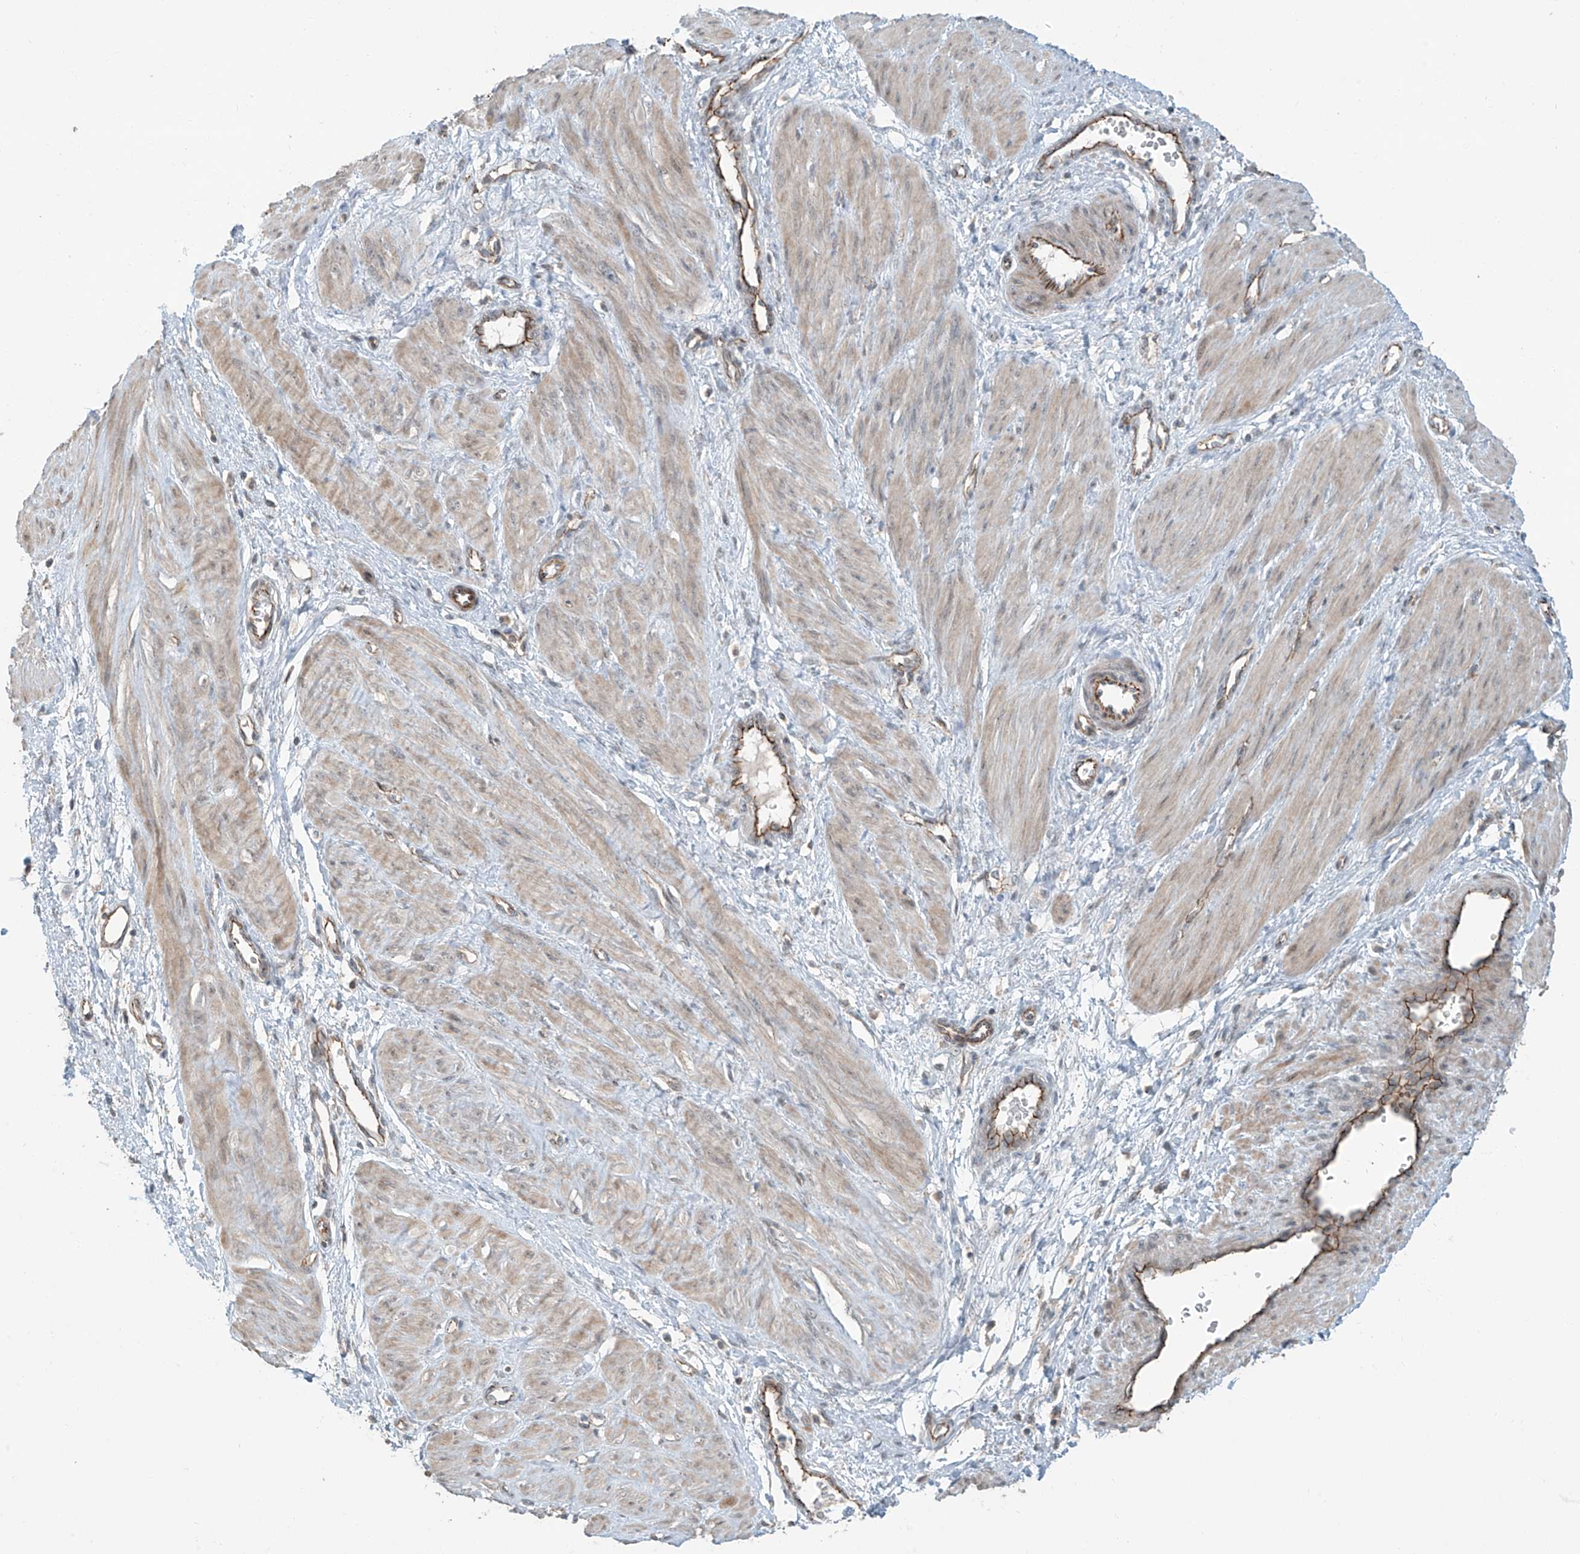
{"staining": {"intensity": "weak", "quantity": ">75%", "location": "cytoplasmic/membranous,nuclear"}, "tissue": "smooth muscle", "cell_type": "Smooth muscle cells", "image_type": "normal", "snomed": [{"axis": "morphology", "description": "Normal tissue, NOS"}, {"axis": "topography", "description": "Endometrium"}], "caption": "About >75% of smooth muscle cells in normal smooth muscle demonstrate weak cytoplasmic/membranous,nuclear protein staining as visualized by brown immunohistochemical staining.", "gene": "ZNF16", "patient": {"sex": "female", "age": 33}}